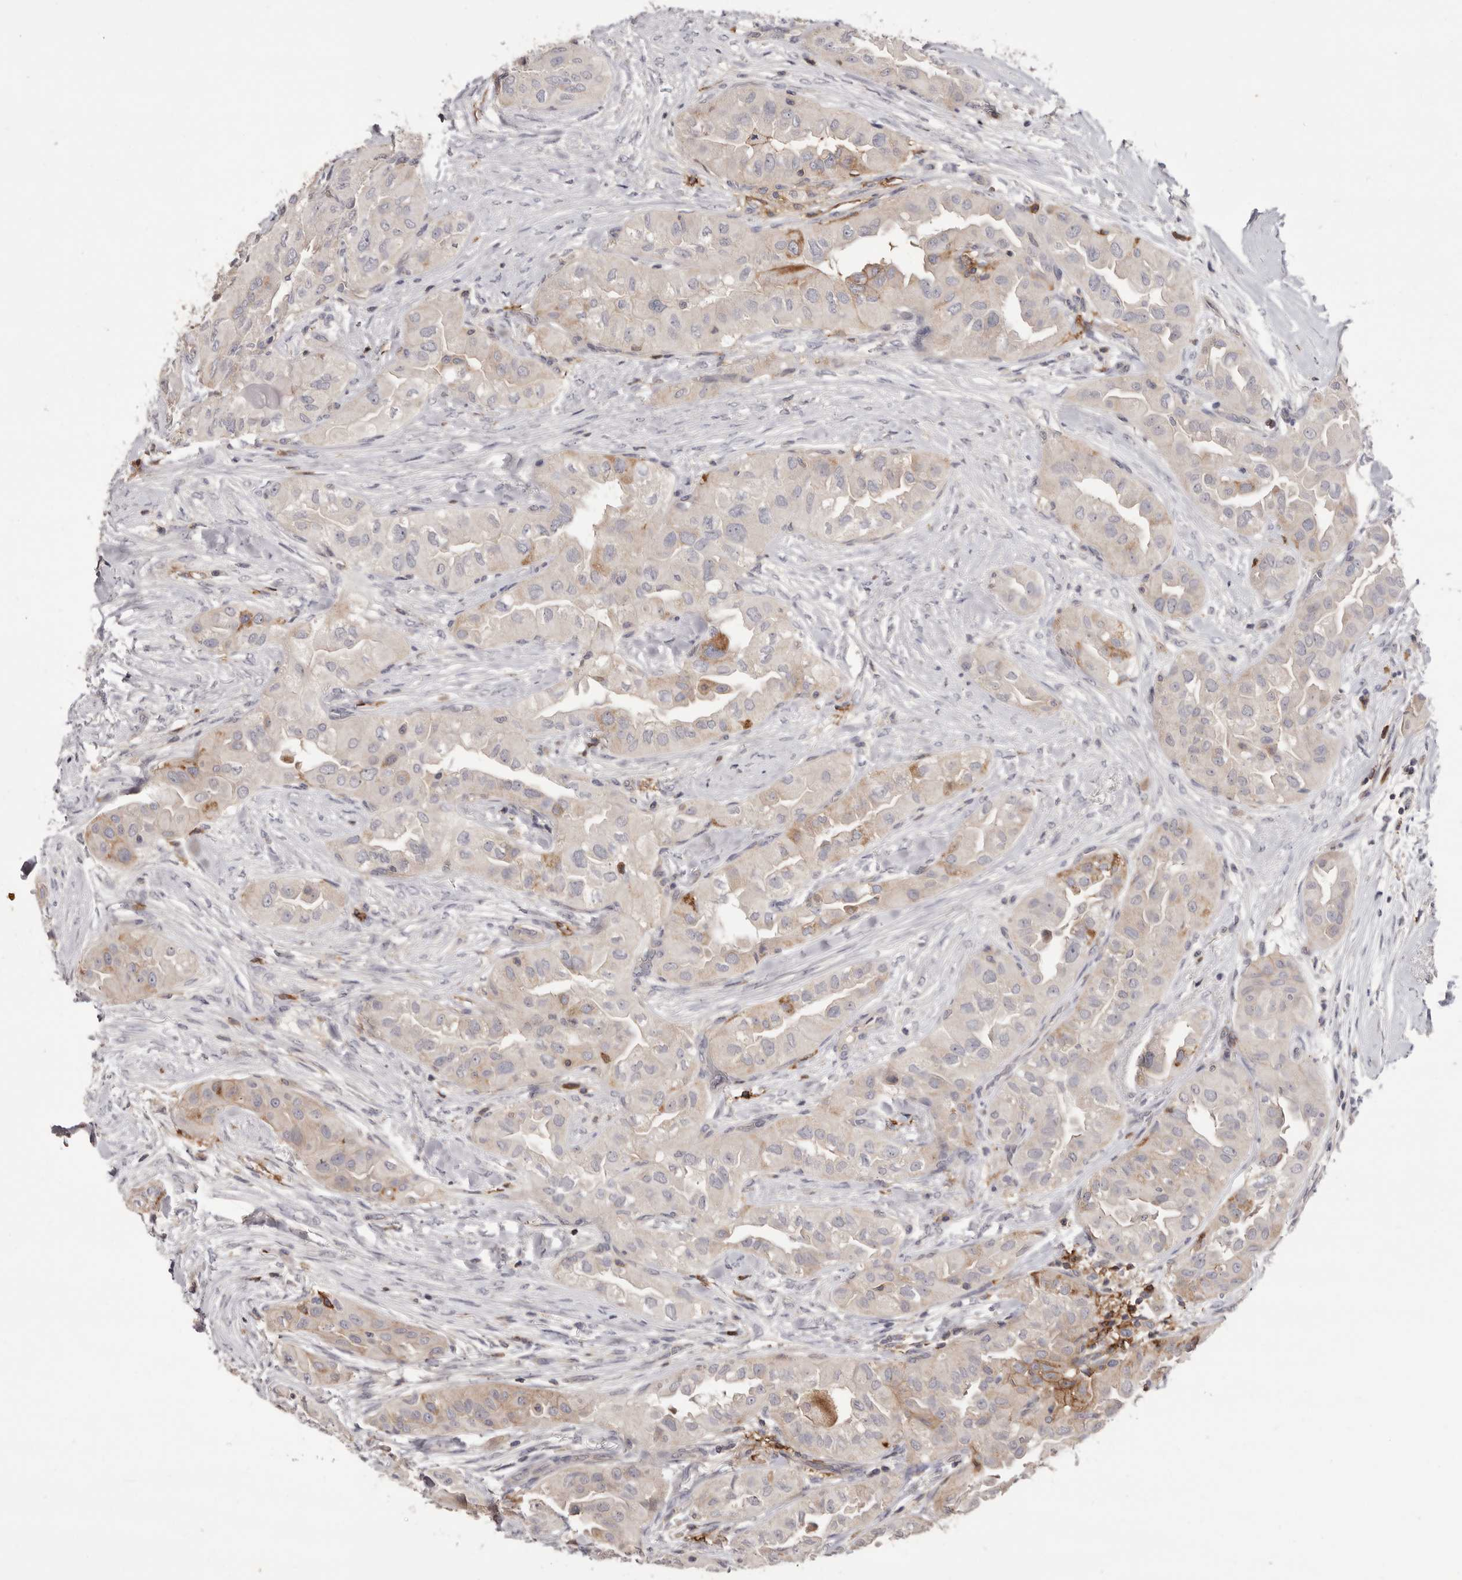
{"staining": {"intensity": "moderate", "quantity": "<25%", "location": "cytoplasmic/membranous"}, "tissue": "thyroid cancer", "cell_type": "Tumor cells", "image_type": "cancer", "snomed": [{"axis": "morphology", "description": "Papillary adenocarcinoma, NOS"}, {"axis": "topography", "description": "Thyroid gland"}], "caption": "Thyroid cancer (papillary adenocarcinoma) stained with immunohistochemistry (IHC) exhibits moderate cytoplasmic/membranous positivity in about <25% of tumor cells.", "gene": "MMACHC", "patient": {"sex": "female", "age": 59}}